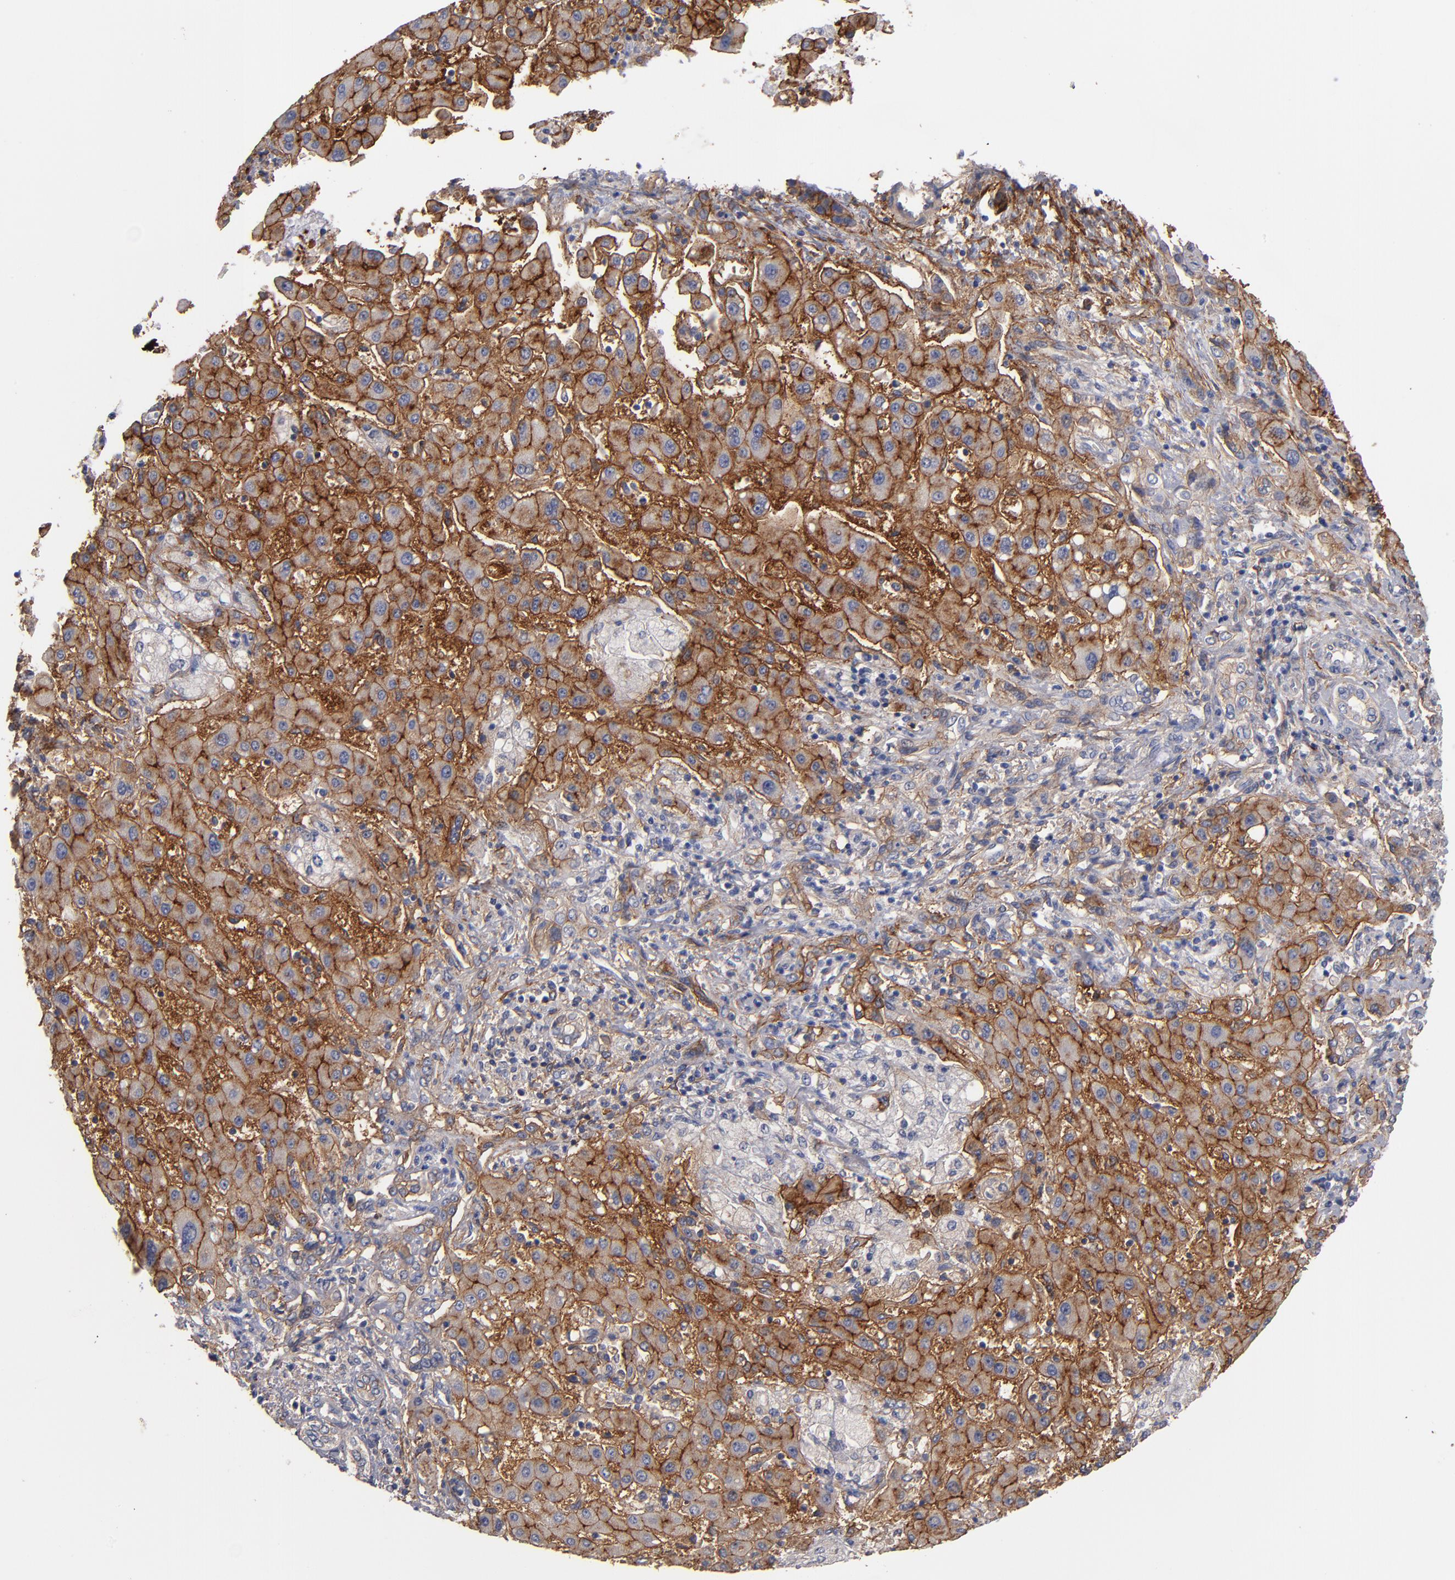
{"staining": {"intensity": "strong", "quantity": ">75%", "location": "cytoplasmic/membranous"}, "tissue": "liver cancer", "cell_type": "Tumor cells", "image_type": "cancer", "snomed": [{"axis": "morphology", "description": "Cholangiocarcinoma"}, {"axis": "topography", "description": "Liver"}], "caption": "Protein expression analysis of cholangiocarcinoma (liver) exhibits strong cytoplasmic/membranous positivity in approximately >75% of tumor cells. The staining is performed using DAB brown chromogen to label protein expression. The nuclei are counter-stained blue using hematoxylin.", "gene": "PLSCR4", "patient": {"sex": "male", "age": 50}}